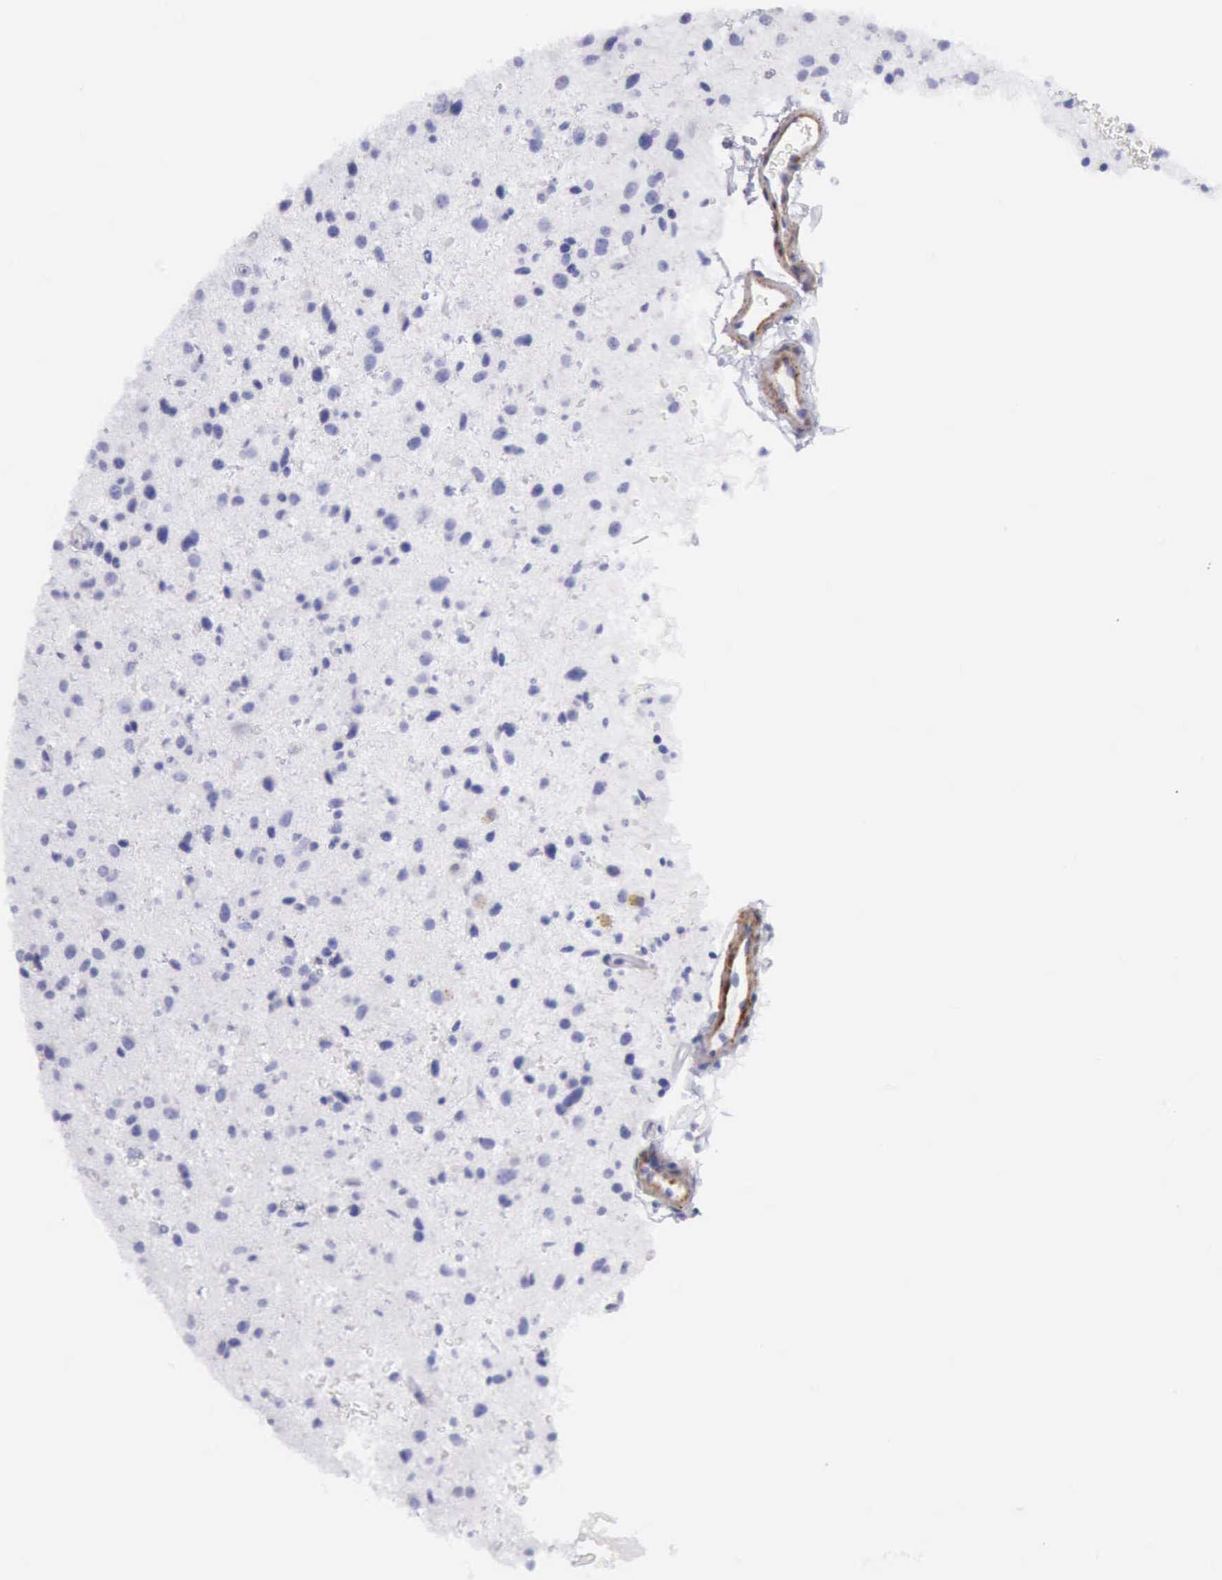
{"staining": {"intensity": "negative", "quantity": "none", "location": "none"}, "tissue": "glioma", "cell_type": "Tumor cells", "image_type": "cancer", "snomed": [{"axis": "morphology", "description": "Glioma, malignant, Low grade"}, {"axis": "topography", "description": "Brain"}], "caption": "Image shows no significant protein staining in tumor cells of malignant glioma (low-grade). (DAB IHC, high magnification).", "gene": "AOC3", "patient": {"sex": "female", "age": 46}}